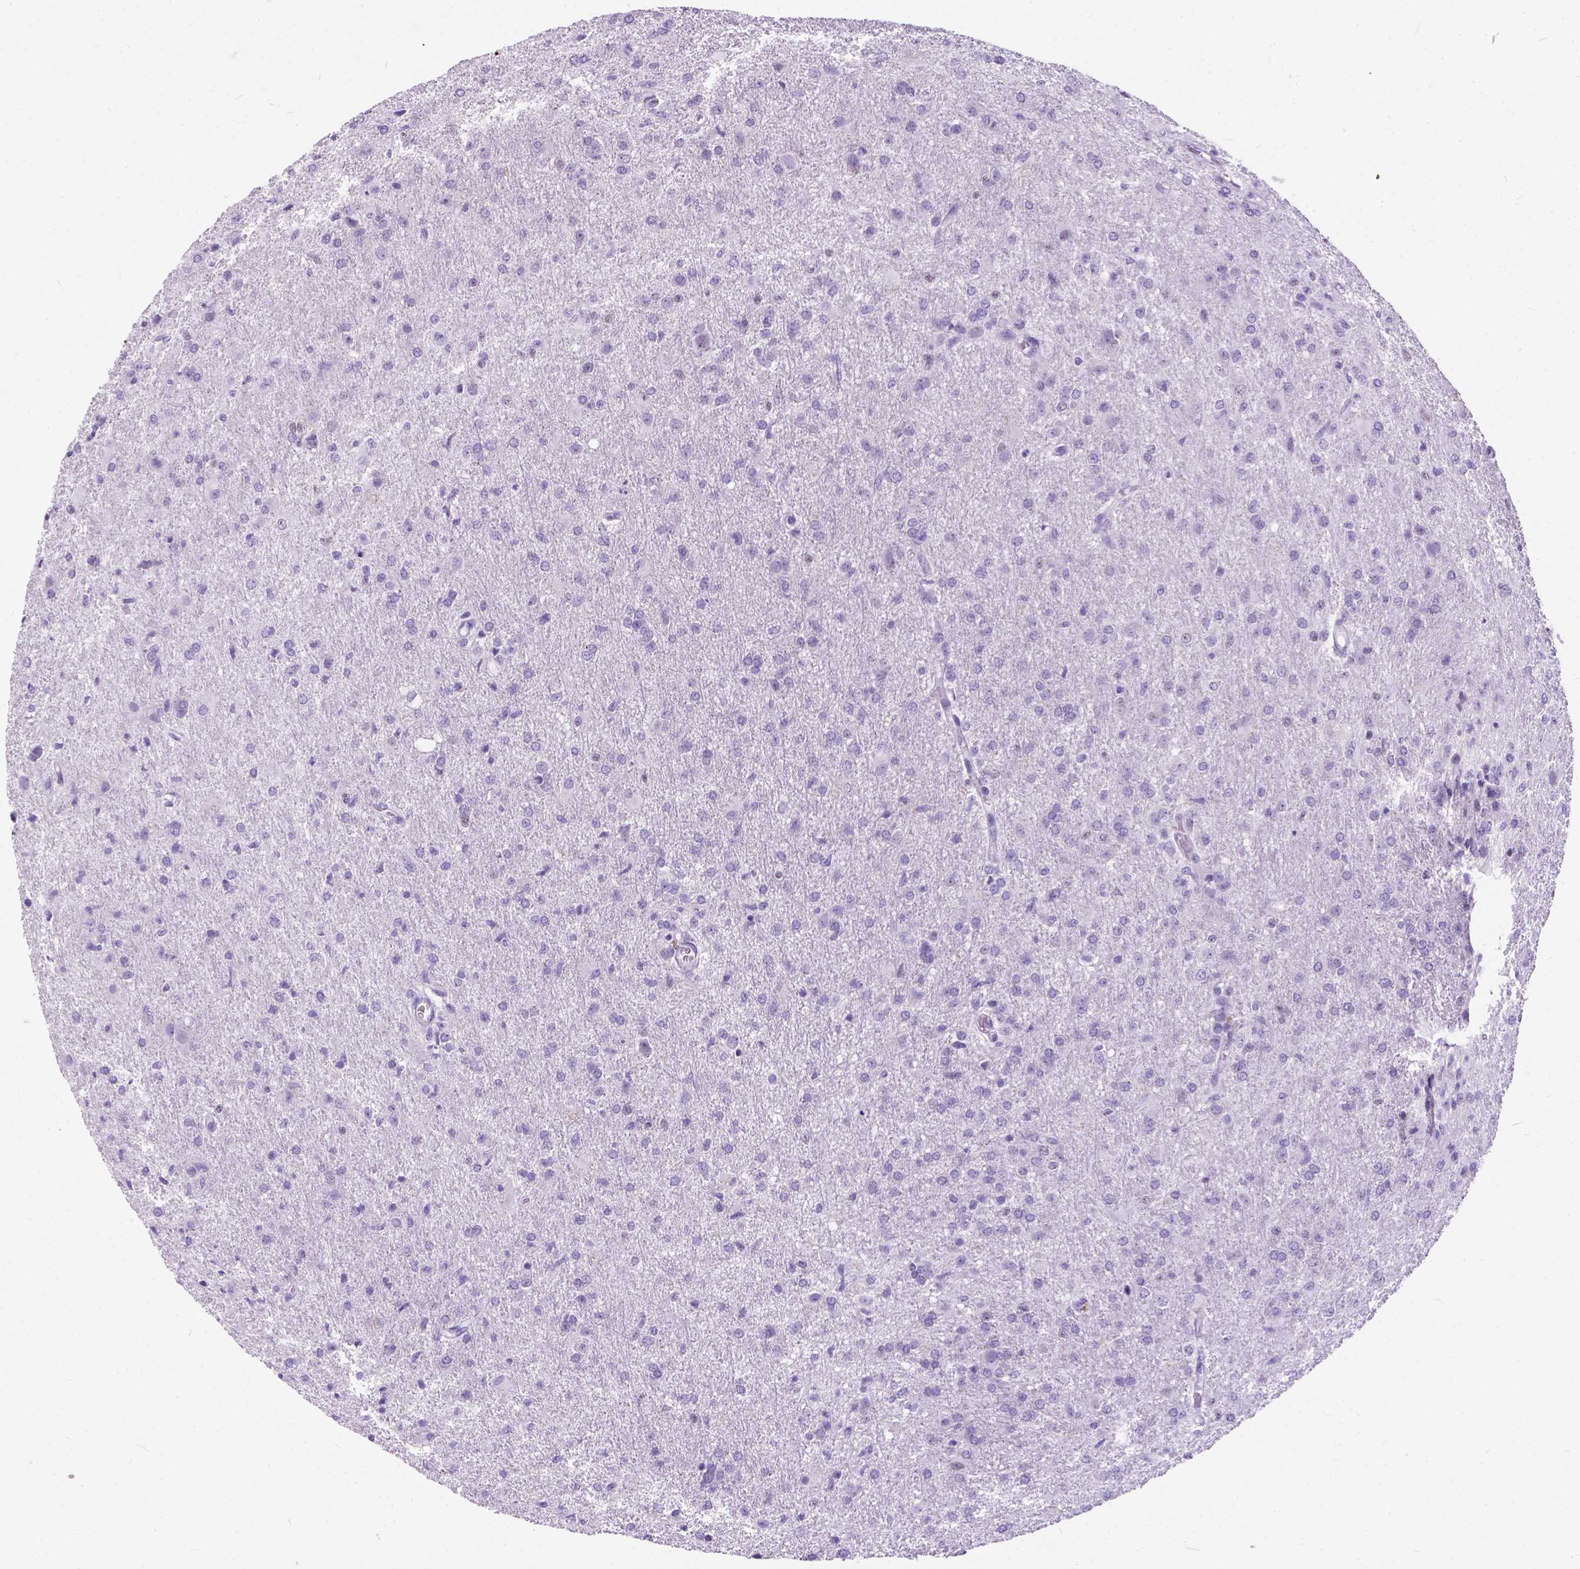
{"staining": {"intensity": "negative", "quantity": "none", "location": "none"}, "tissue": "glioma", "cell_type": "Tumor cells", "image_type": "cancer", "snomed": [{"axis": "morphology", "description": "Glioma, malignant, High grade"}, {"axis": "topography", "description": "Brain"}], "caption": "DAB (3,3'-diaminobenzidine) immunohistochemical staining of high-grade glioma (malignant) displays no significant positivity in tumor cells.", "gene": "BSND", "patient": {"sex": "male", "age": 68}}